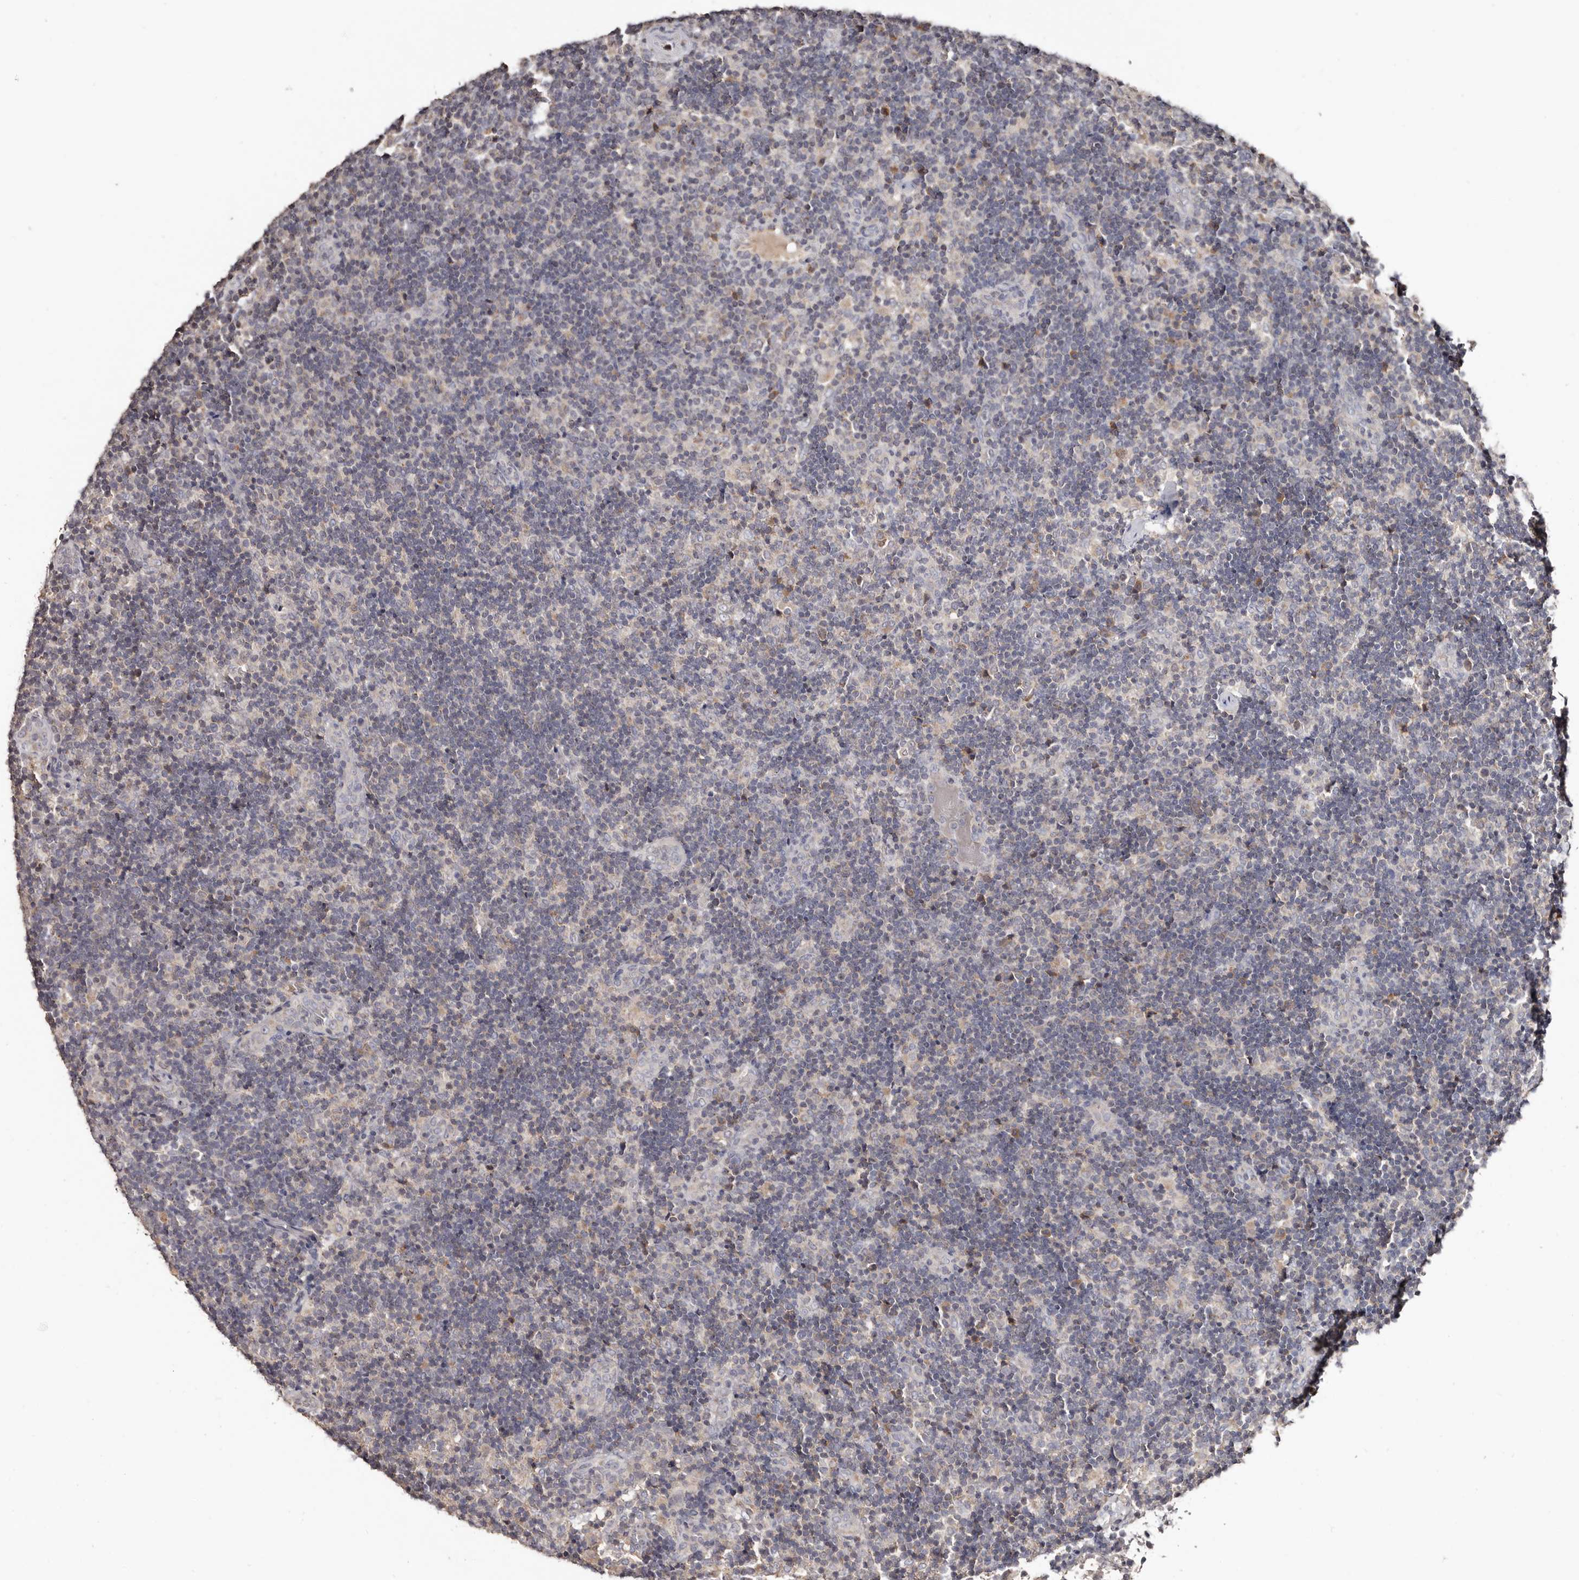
{"staining": {"intensity": "negative", "quantity": "none", "location": "none"}, "tissue": "lymph node", "cell_type": "Germinal center cells", "image_type": "normal", "snomed": [{"axis": "morphology", "description": "Normal tissue, NOS"}, {"axis": "topography", "description": "Lymph node"}], "caption": "The IHC micrograph has no significant positivity in germinal center cells of lymph node. The staining was performed using DAB (3,3'-diaminobenzidine) to visualize the protein expression in brown, while the nuclei were stained in blue with hematoxylin (Magnification: 20x).", "gene": "SLC39A2", "patient": {"sex": "female", "age": 22}}